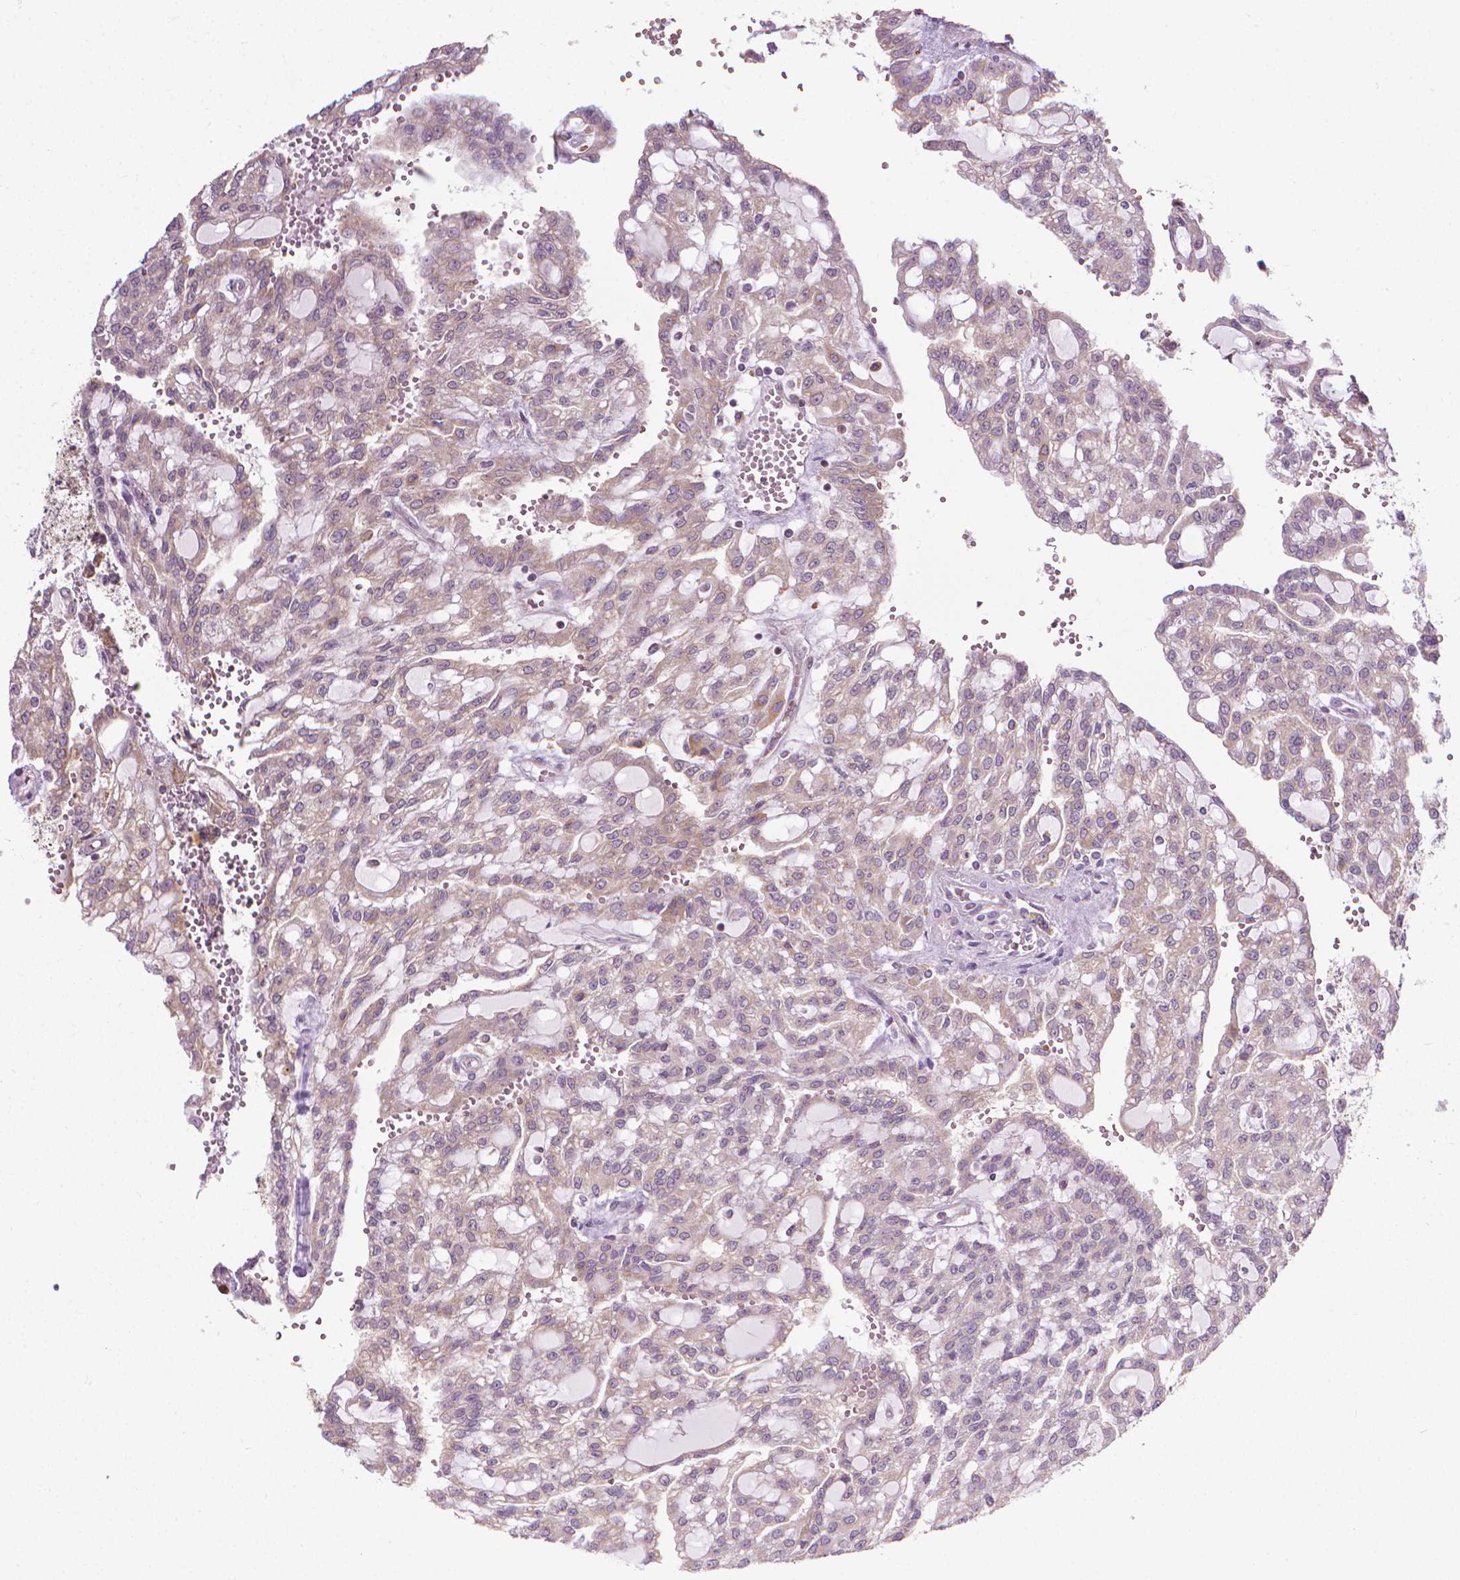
{"staining": {"intensity": "weak", "quantity": ">75%", "location": "cytoplasmic/membranous"}, "tissue": "renal cancer", "cell_type": "Tumor cells", "image_type": "cancer", "snomed": [{"axis": "morphology", "description": "Adenocarcinoma, NOS"}, {"axis": "topography", "description": "Kidney"}], "caption": "Immunohistochemistry micrograph of neoplastic tissue: human renal adenocarcinoma stained using IHC shows low levels of weak protein expression localized specifically in the cytoplasmic/membranous of tumor cells, appearing as a cytoplasmic/membranous brown color.", "gene": "PRAG1", "patient": {"sex": "male", "age": 63}}